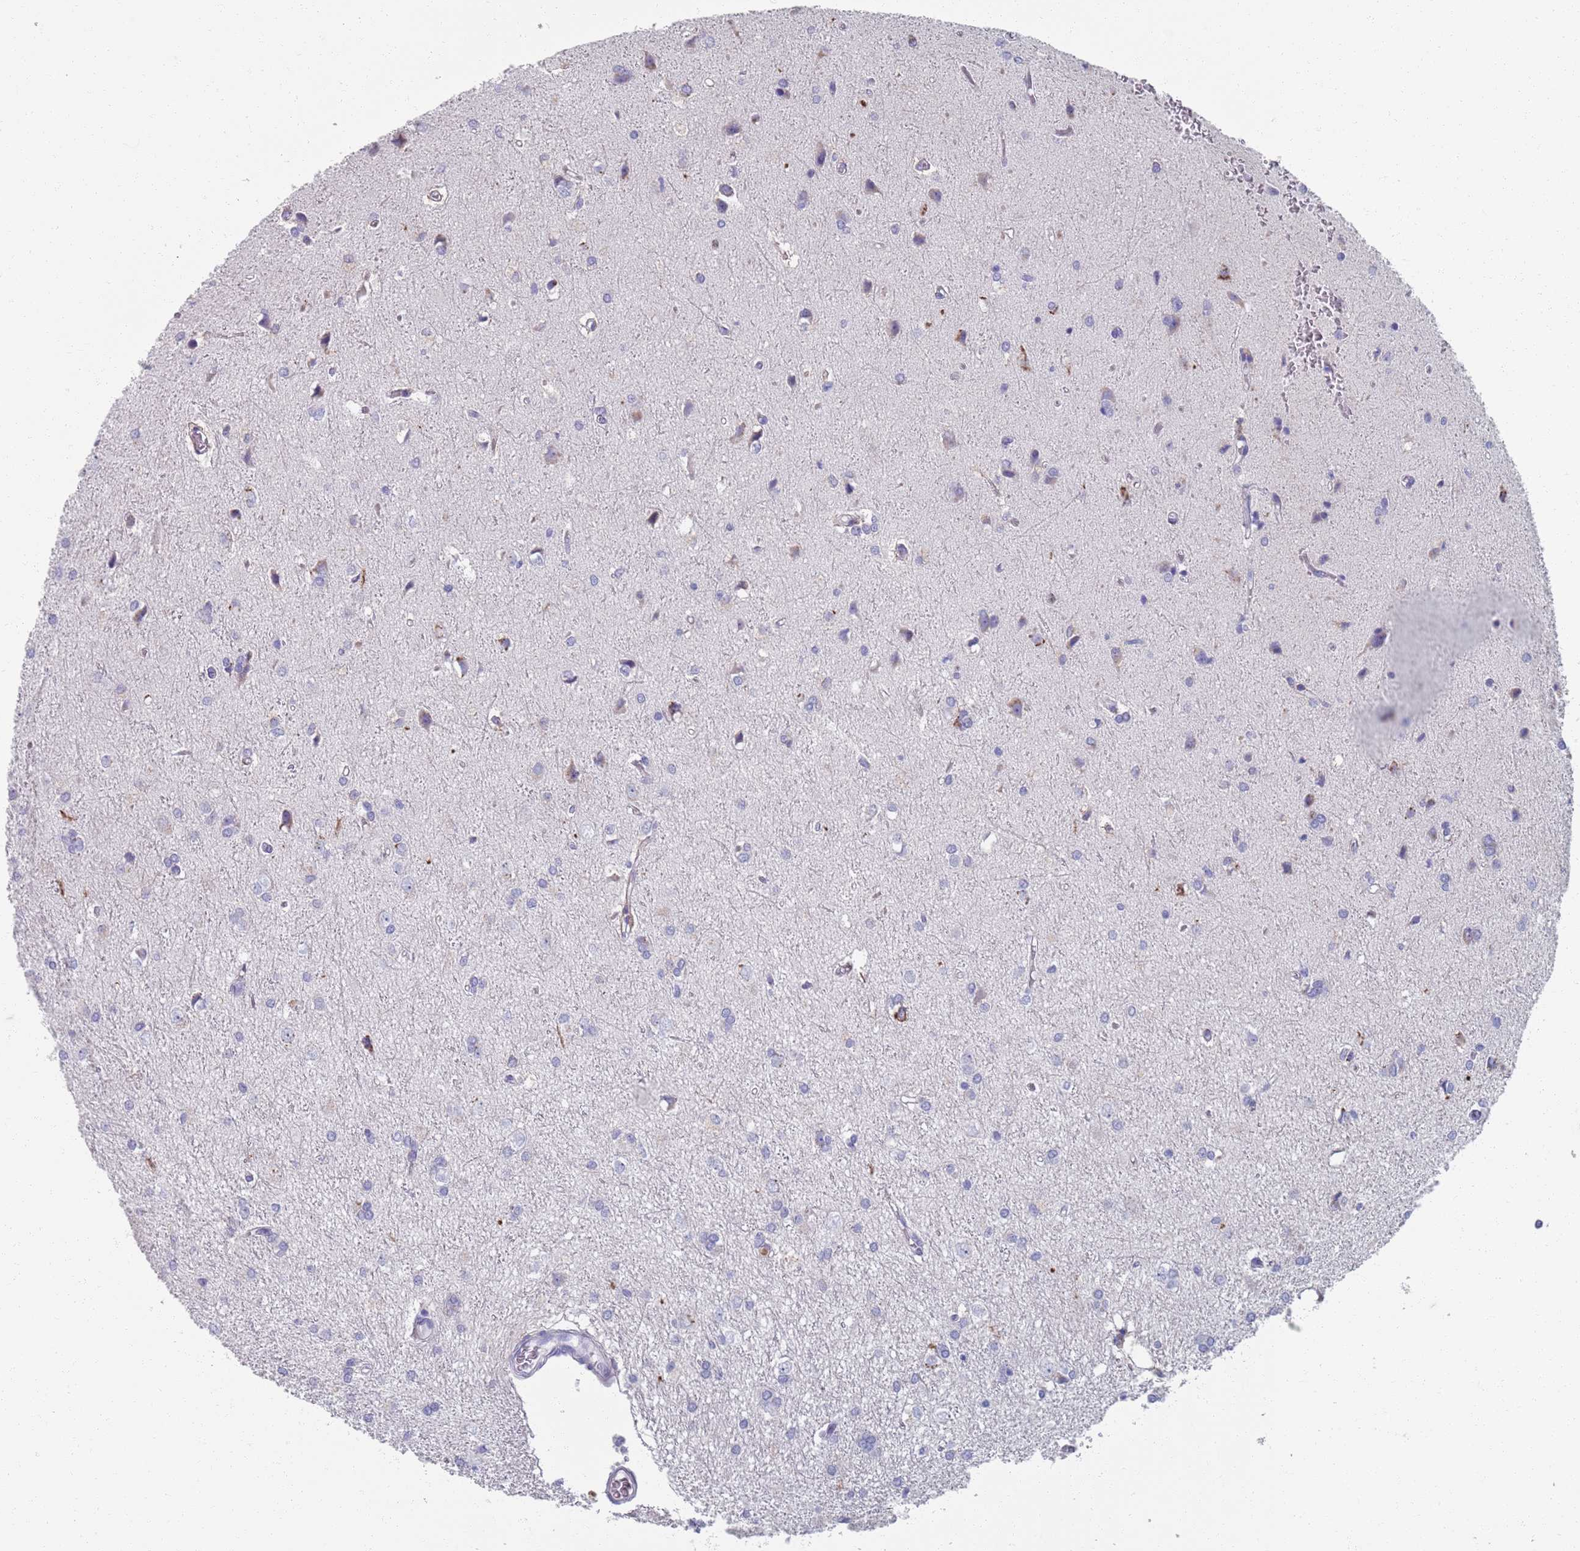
{"staining": {"intensity": "negative", "quantity": "none", "location": "none"}, "tissue": "glioma", "cell_type": "Tumor cells", "image_type": "cancer", "snomed": [{"axis": "morphology", "description": "Glioma, malignant, High grade"}, {"axis": "topography", "description": "Brain"}], "caption": "Malignant high-grade glioma was stained to show a protein in brown. There is no significant expression in tumor cells. (DAB (3,3'-diaminobenzidine) immunohistochemistry, high magnification).", "gene": "PLOD1", "patient": {"sex": "female", "age": 50}}